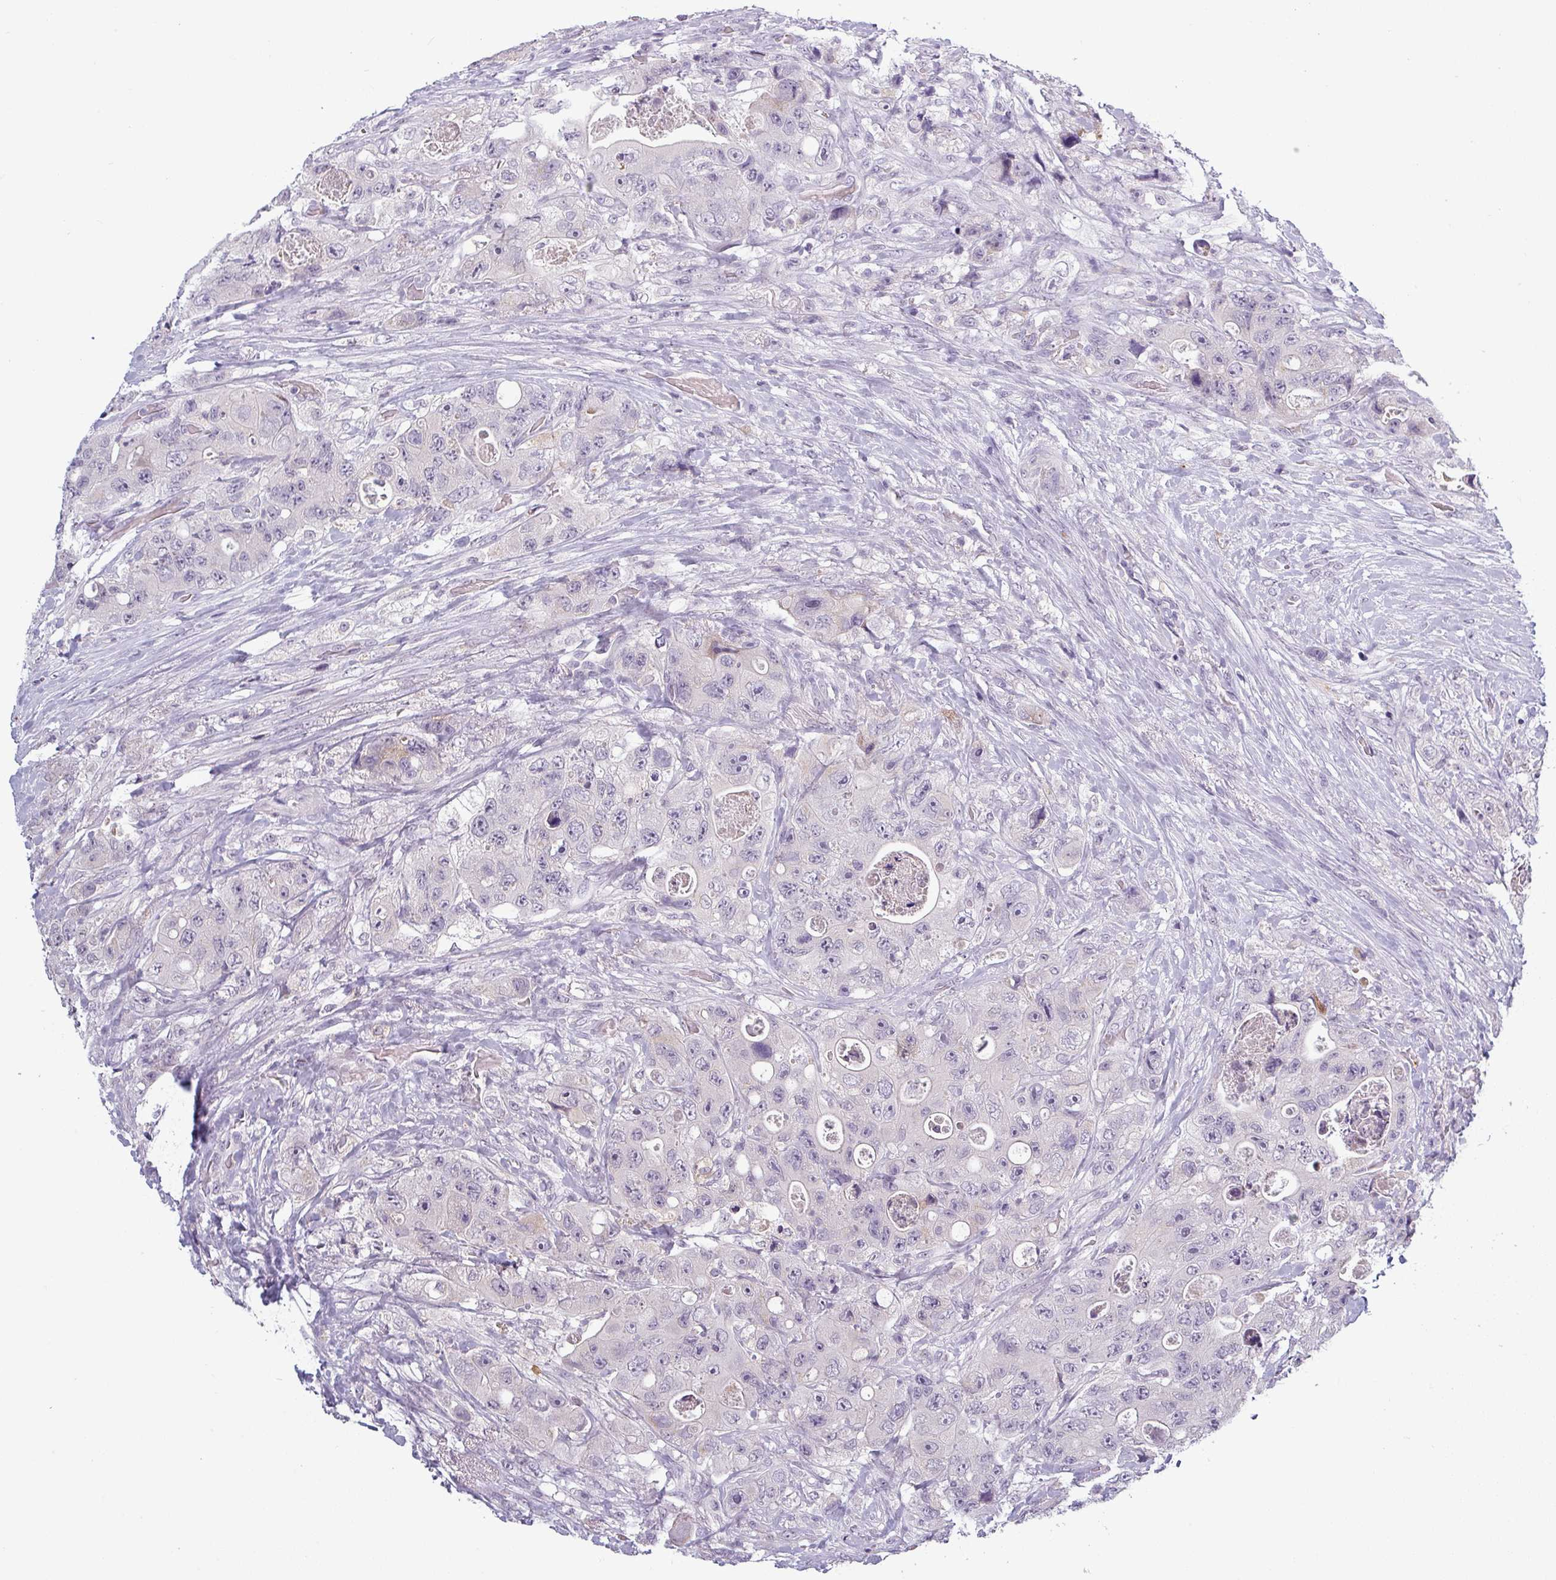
{"staining": {"intensity": "negative", "quantity": "none", "location": "none"}, "tissue": "colorectal cancer", "cell_type": "Tumor cells", "image_type": "cancer", "snomed": [{"axis": "morphology", "description": "Adenocarcinoma, NOS"}, {"axis": "topography", "description": "Colon"}], "caption": "An image of human colorectal cancer is negative for staining in tumor cells. (DAB (3,3'-diaminobenzidine) immunohistochemistry (IHC) with hematoxylin counter stain).", "gene": "SLC26A9", "patient": {"sex": "female", "age": 46}}